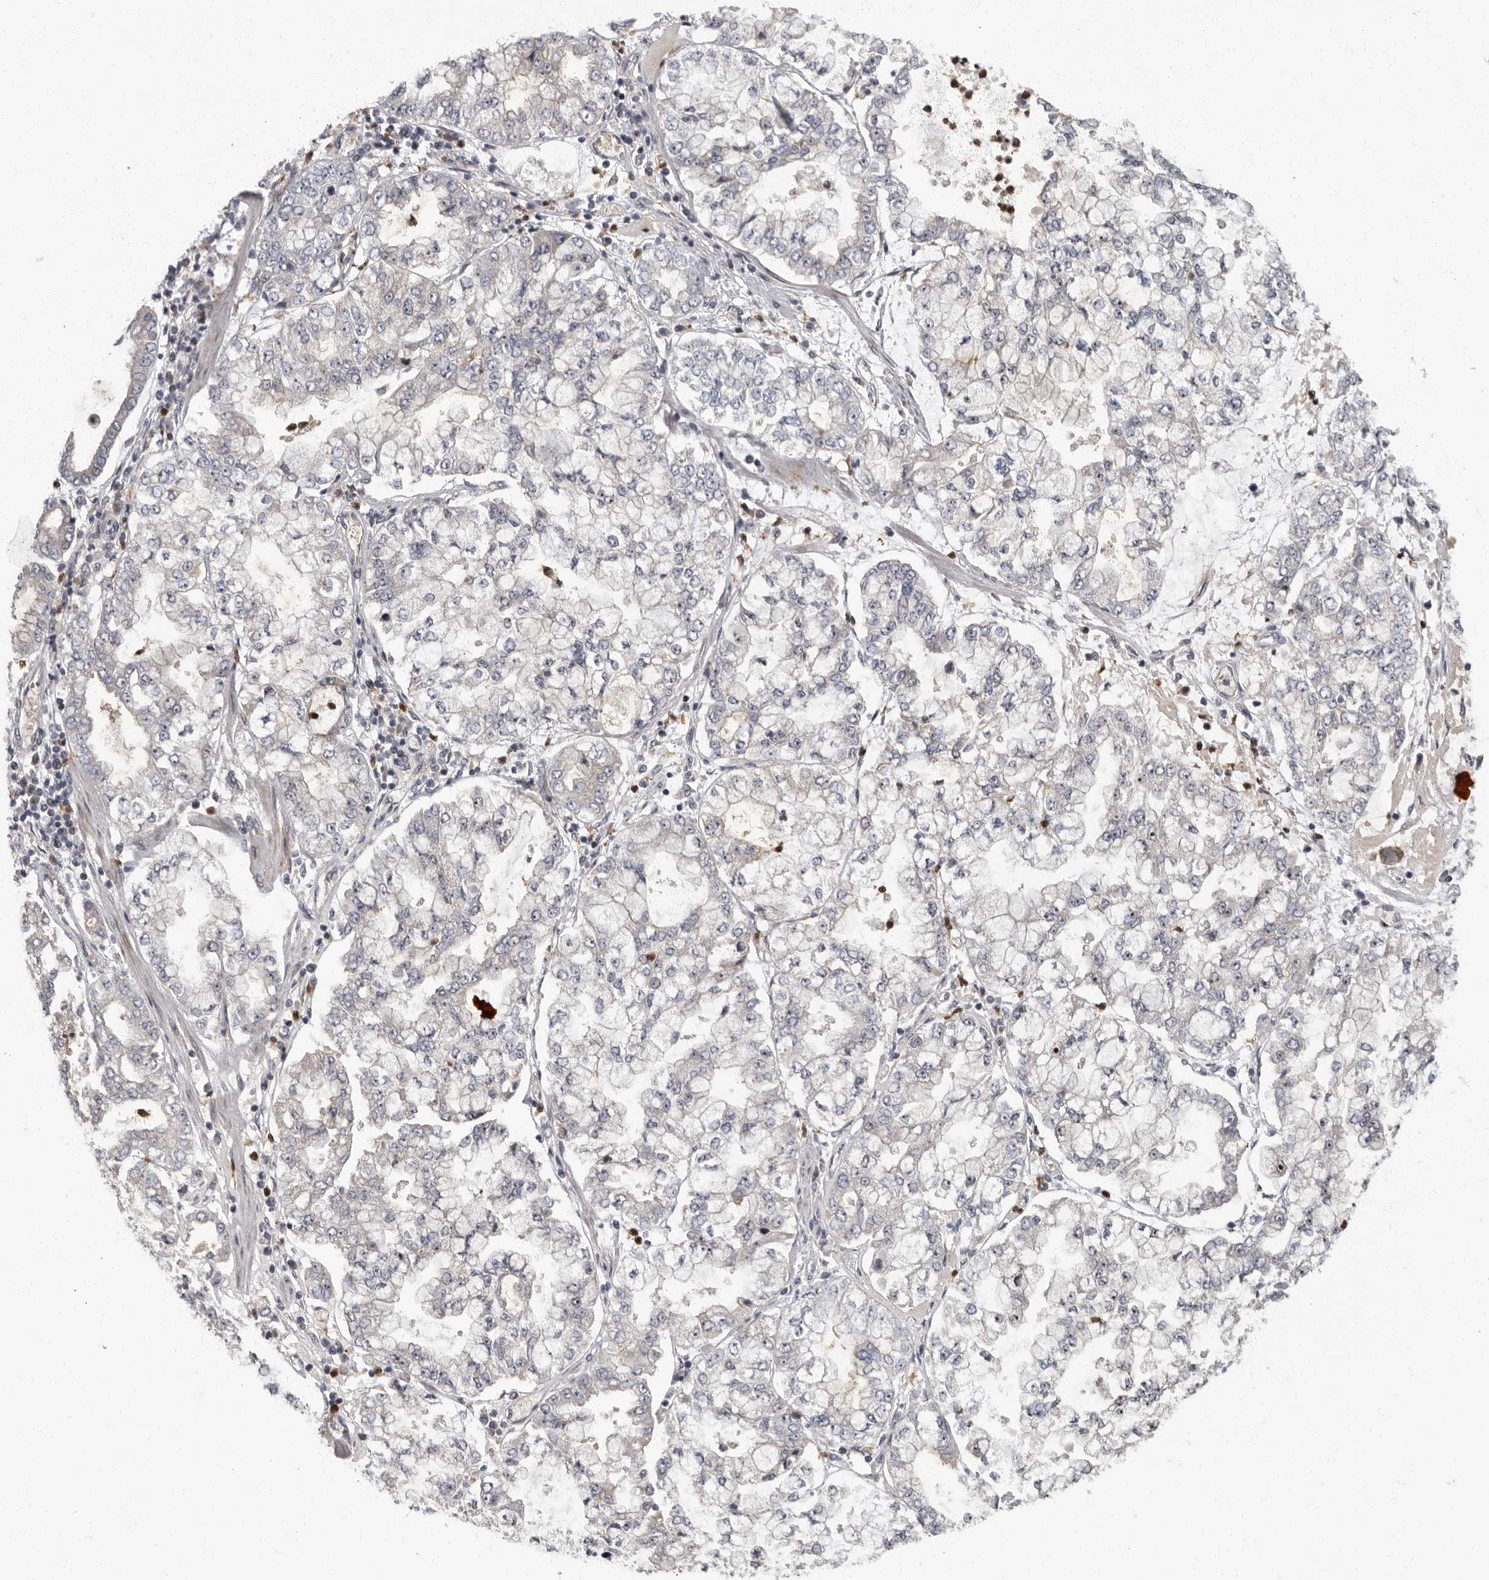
{"staining": {"intensity": "negative", "quantity": "none", "location": "none"}, "tissue": "stomach cancer", "cell_type": "Tumor cells", "image_type": "cancer", "snomed": [{"axis": "morphology", "description": "Adenocarcinoma, NOS"}, {"axis": "topography", "description": "Stomach"}], "caption": "Immunohistochemistry (IHC) micrograph of human stomach cancer (adenocarcinoma) stained for a protein (brown), which displays no positivity in tumor cells.", "gene": "PDCD11", "patient": {"sex": "male", "age": 76}}